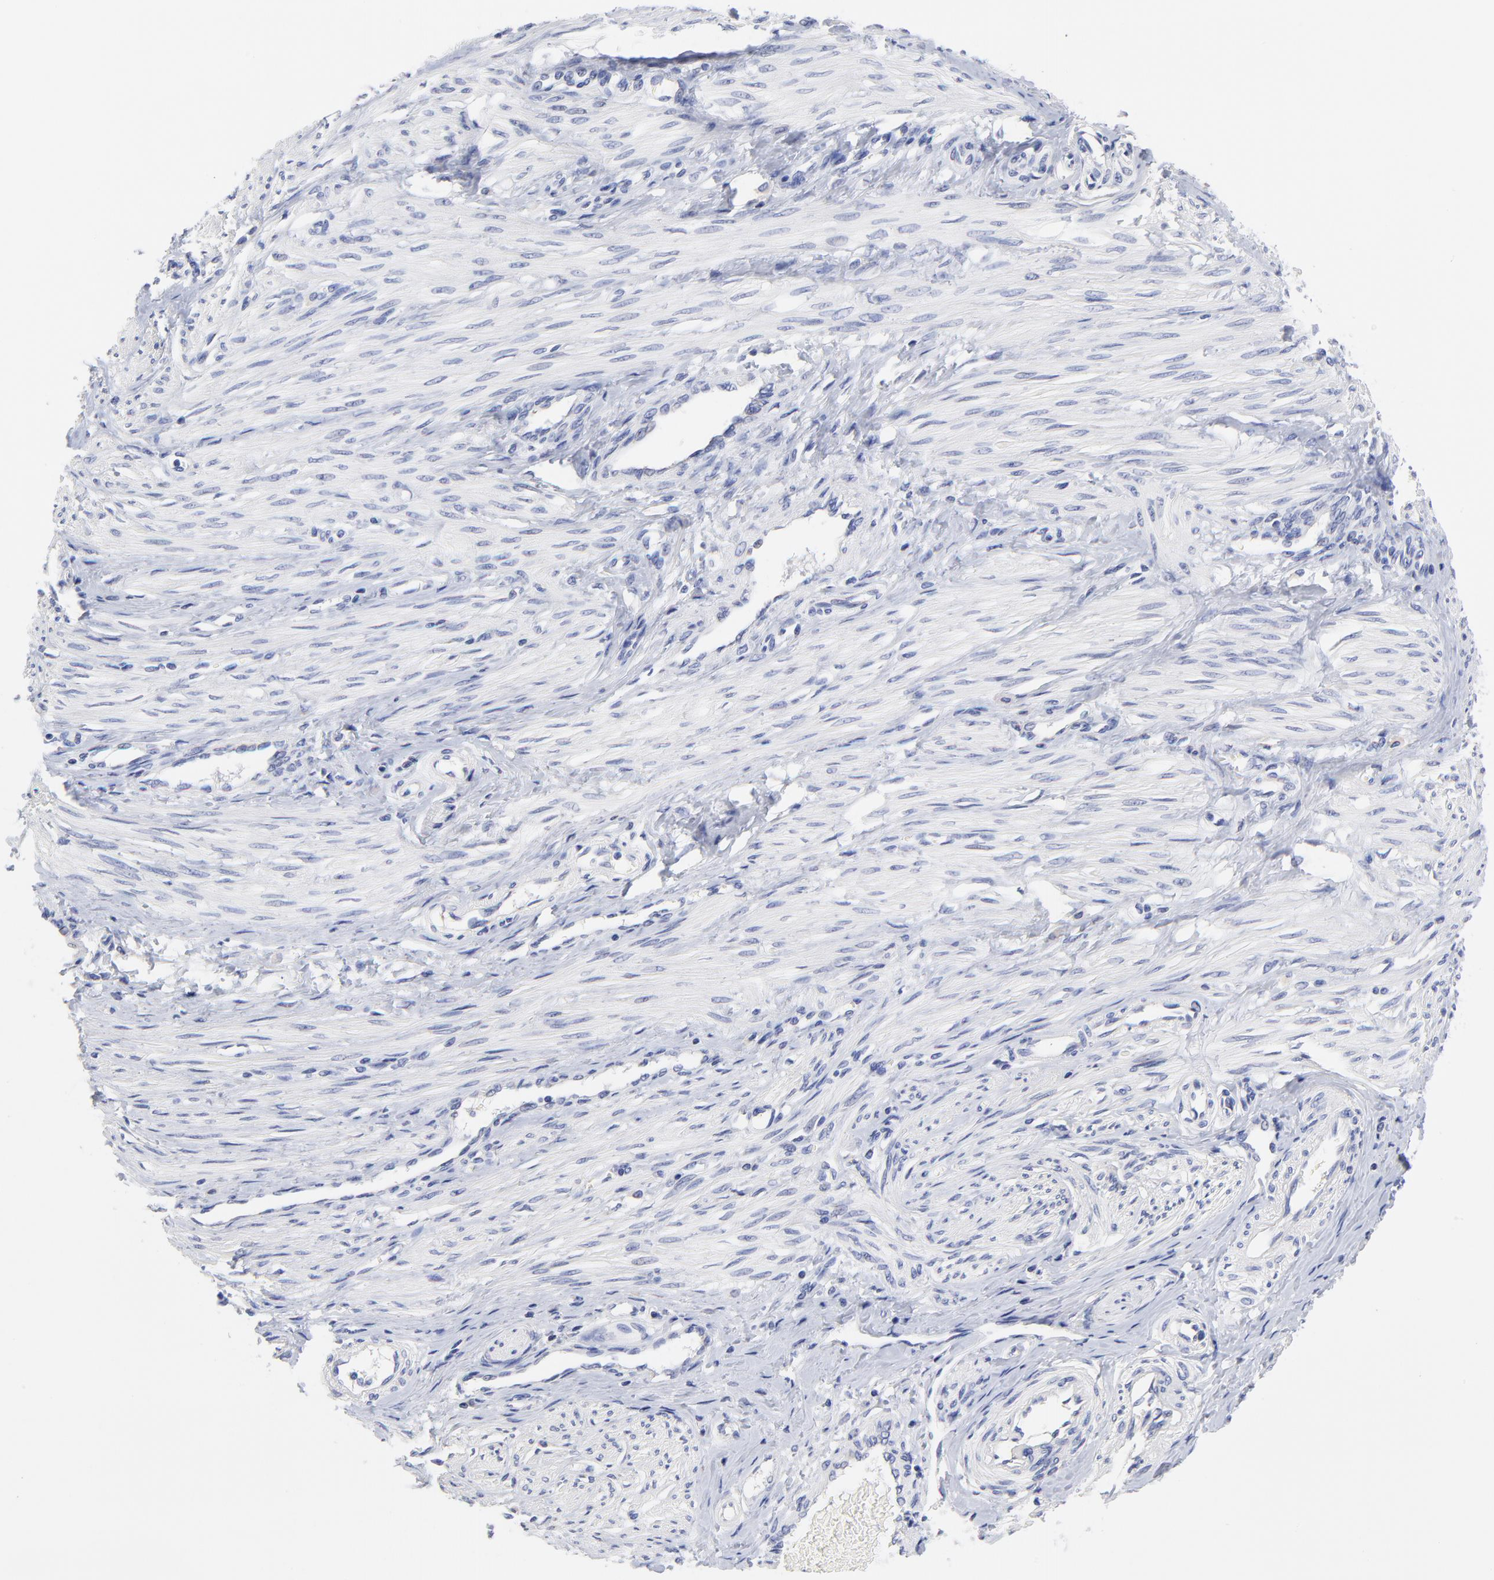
{"staining": {"intensity": "negative", "quantity": "none", "location": "none"}, "tissue": "smooth muscle", "cell_type": "Smooth muscle cells", "image_type": "normal", "snomed": [{"axis": "morphology", "description": "Normal tissue, NOS"}, {"axis": "topography", "description": "Smooth muscle"}, {"axis": "topography", "description": "Uterus"}], "caption": "Smooth muscle cells are negative for protein expression in benign human smooth muscle.", "gene": "LAX1", "patient": {"sex": "female", "age": 39}}